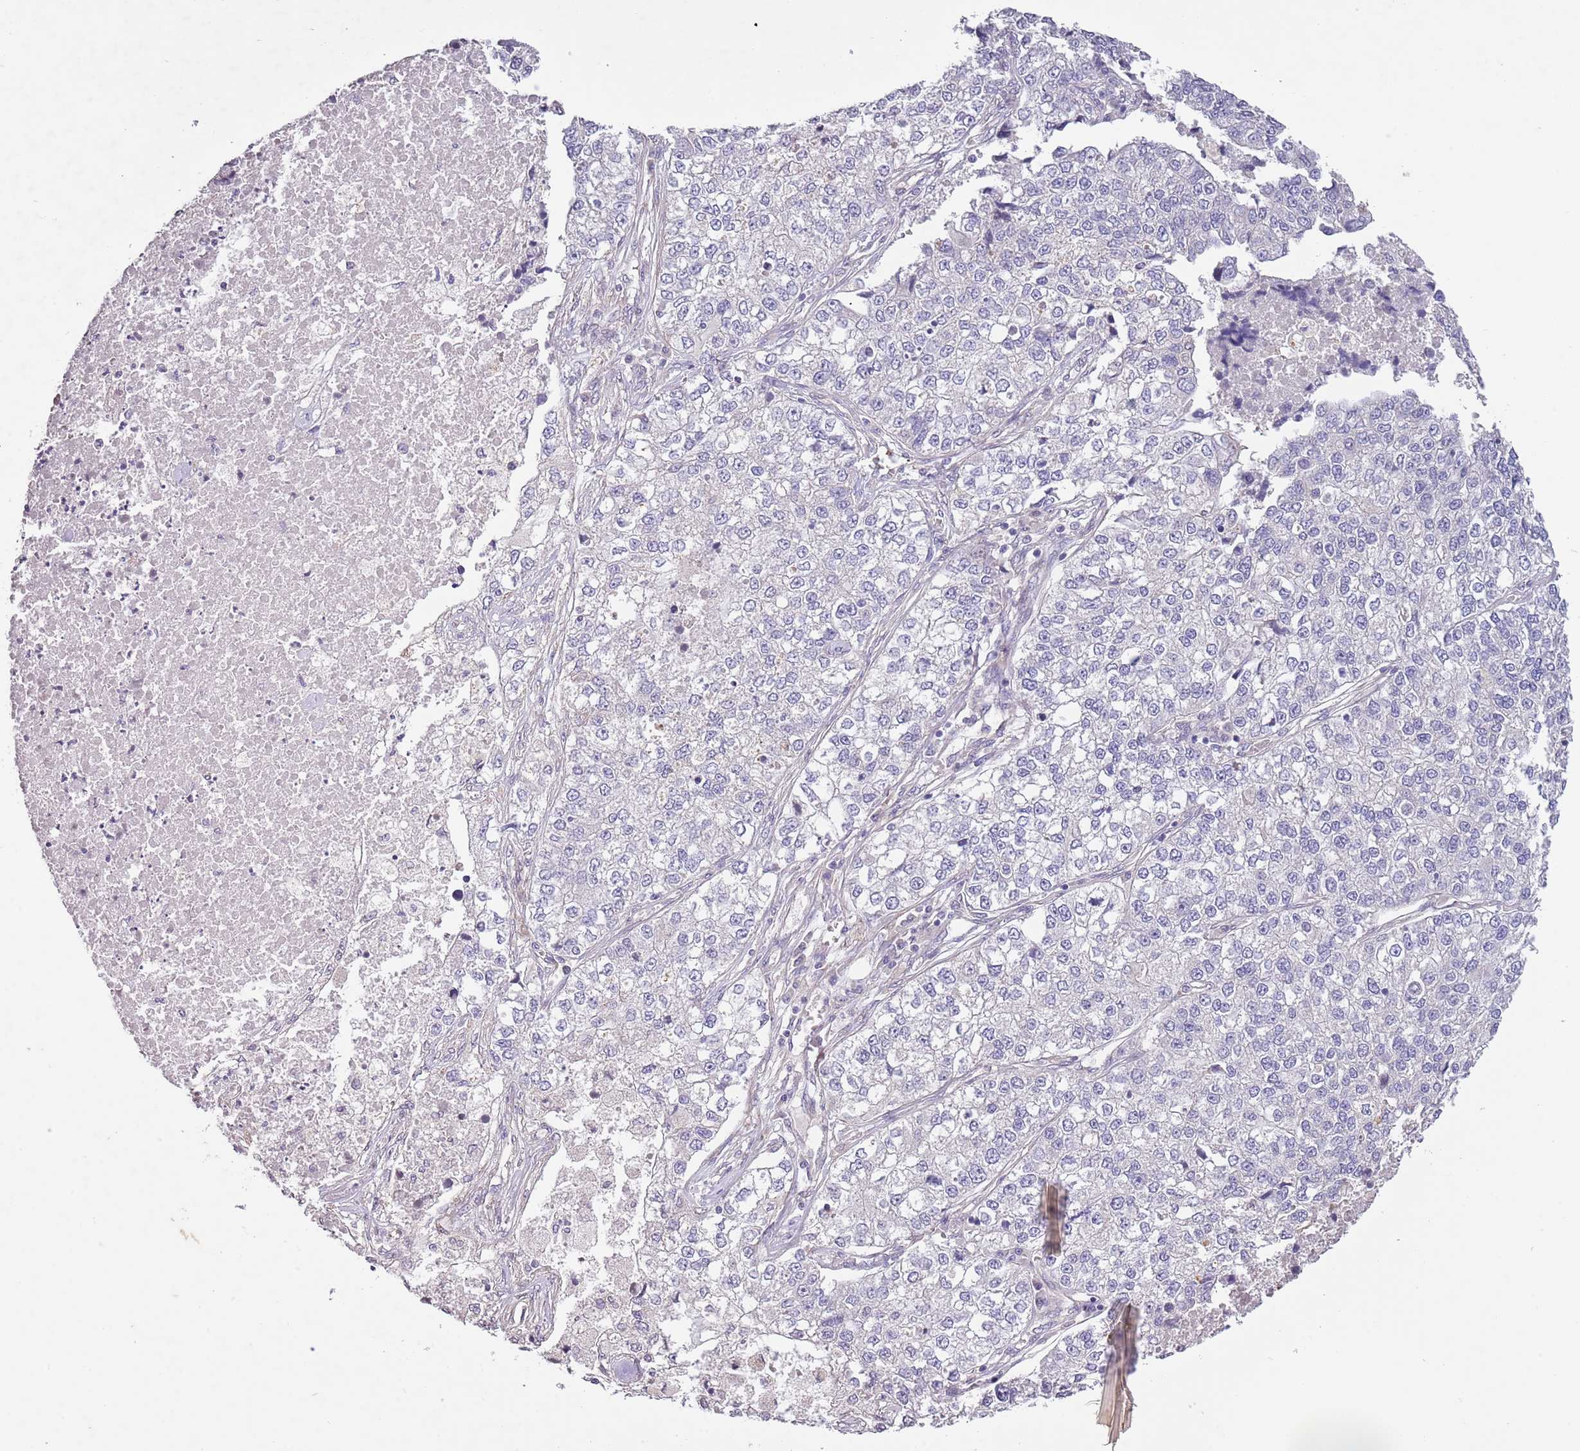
{"staining": {"intensity": "negative", "quantity": "none", "location": "none"}, "tissue": "lung cancer", "cell_type": "Tumor cells", "image_type": "cancer", "snomed": [{"axis": "morphology", "description": "Adenocarcinoma, NOS"}, {"axis": "topography", "description": "Lung"}], "caption": "High power microscopy image of an immunohistochemistry (IHC) histopathology image of lung cancer, revealing no significant staining in tumor cells.", "gene": "ZNF658", "patient": {"sex": "male", "age": 49}}